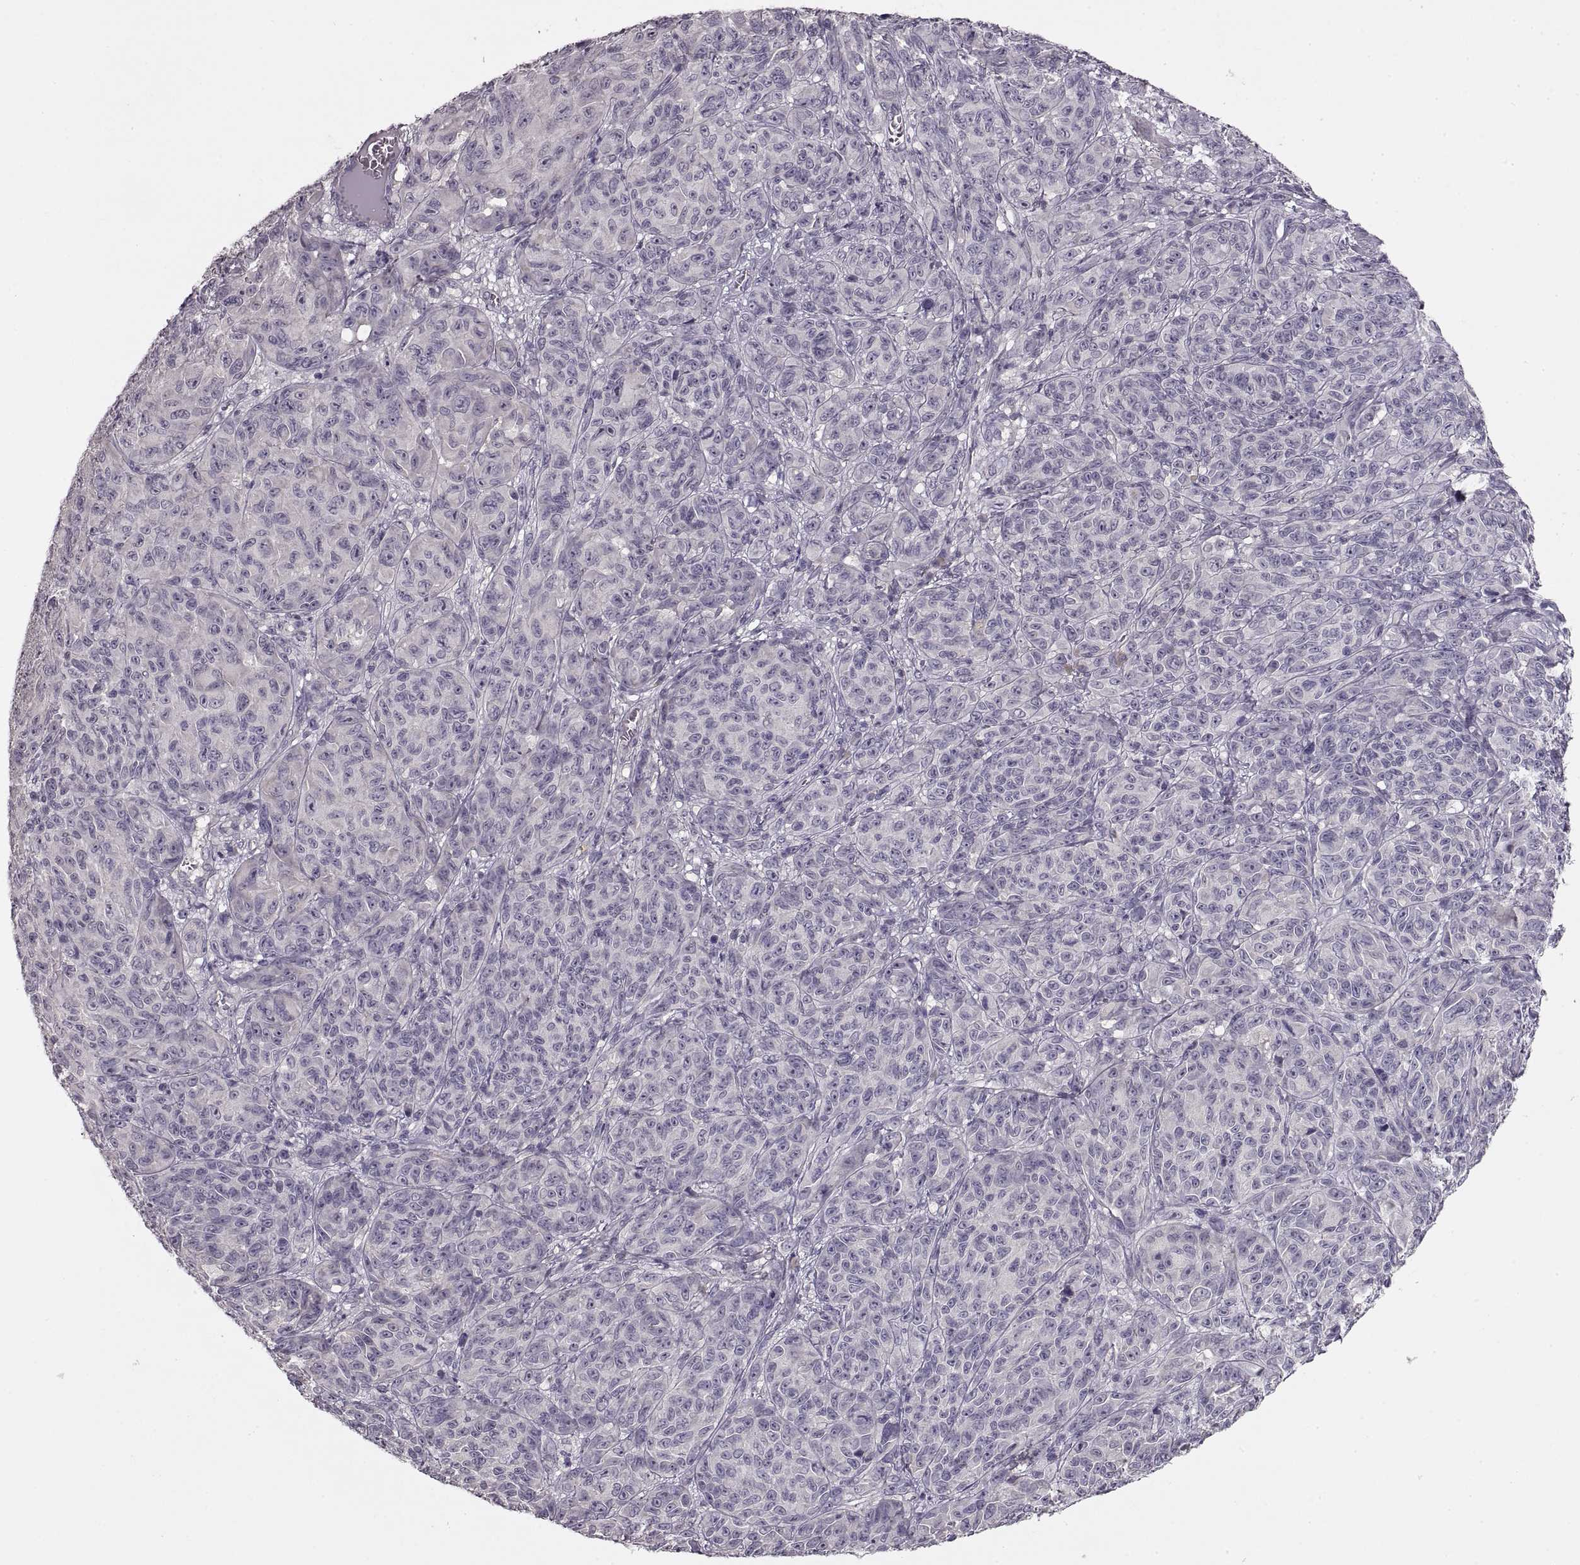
{"staining": {"intensity": "negative", "quantity": "none", "location": "none"}, "tissue": "melanoma", "cell_type": "Tumor cells", "image_type": "cancer", "snomed": [{"axis": "morphology", "description": "Malignant melanoma, NOS"}, {"axis": "topography", "description": "Vulva, labia, clitoris and Bartholin´s gland, NO"}], "caption": "This is an IHC image of human malignant melanoma. There is no staining in tumor cells.", "gene": "ADAM11", "patient": {"sex": "female", "age": 75}}